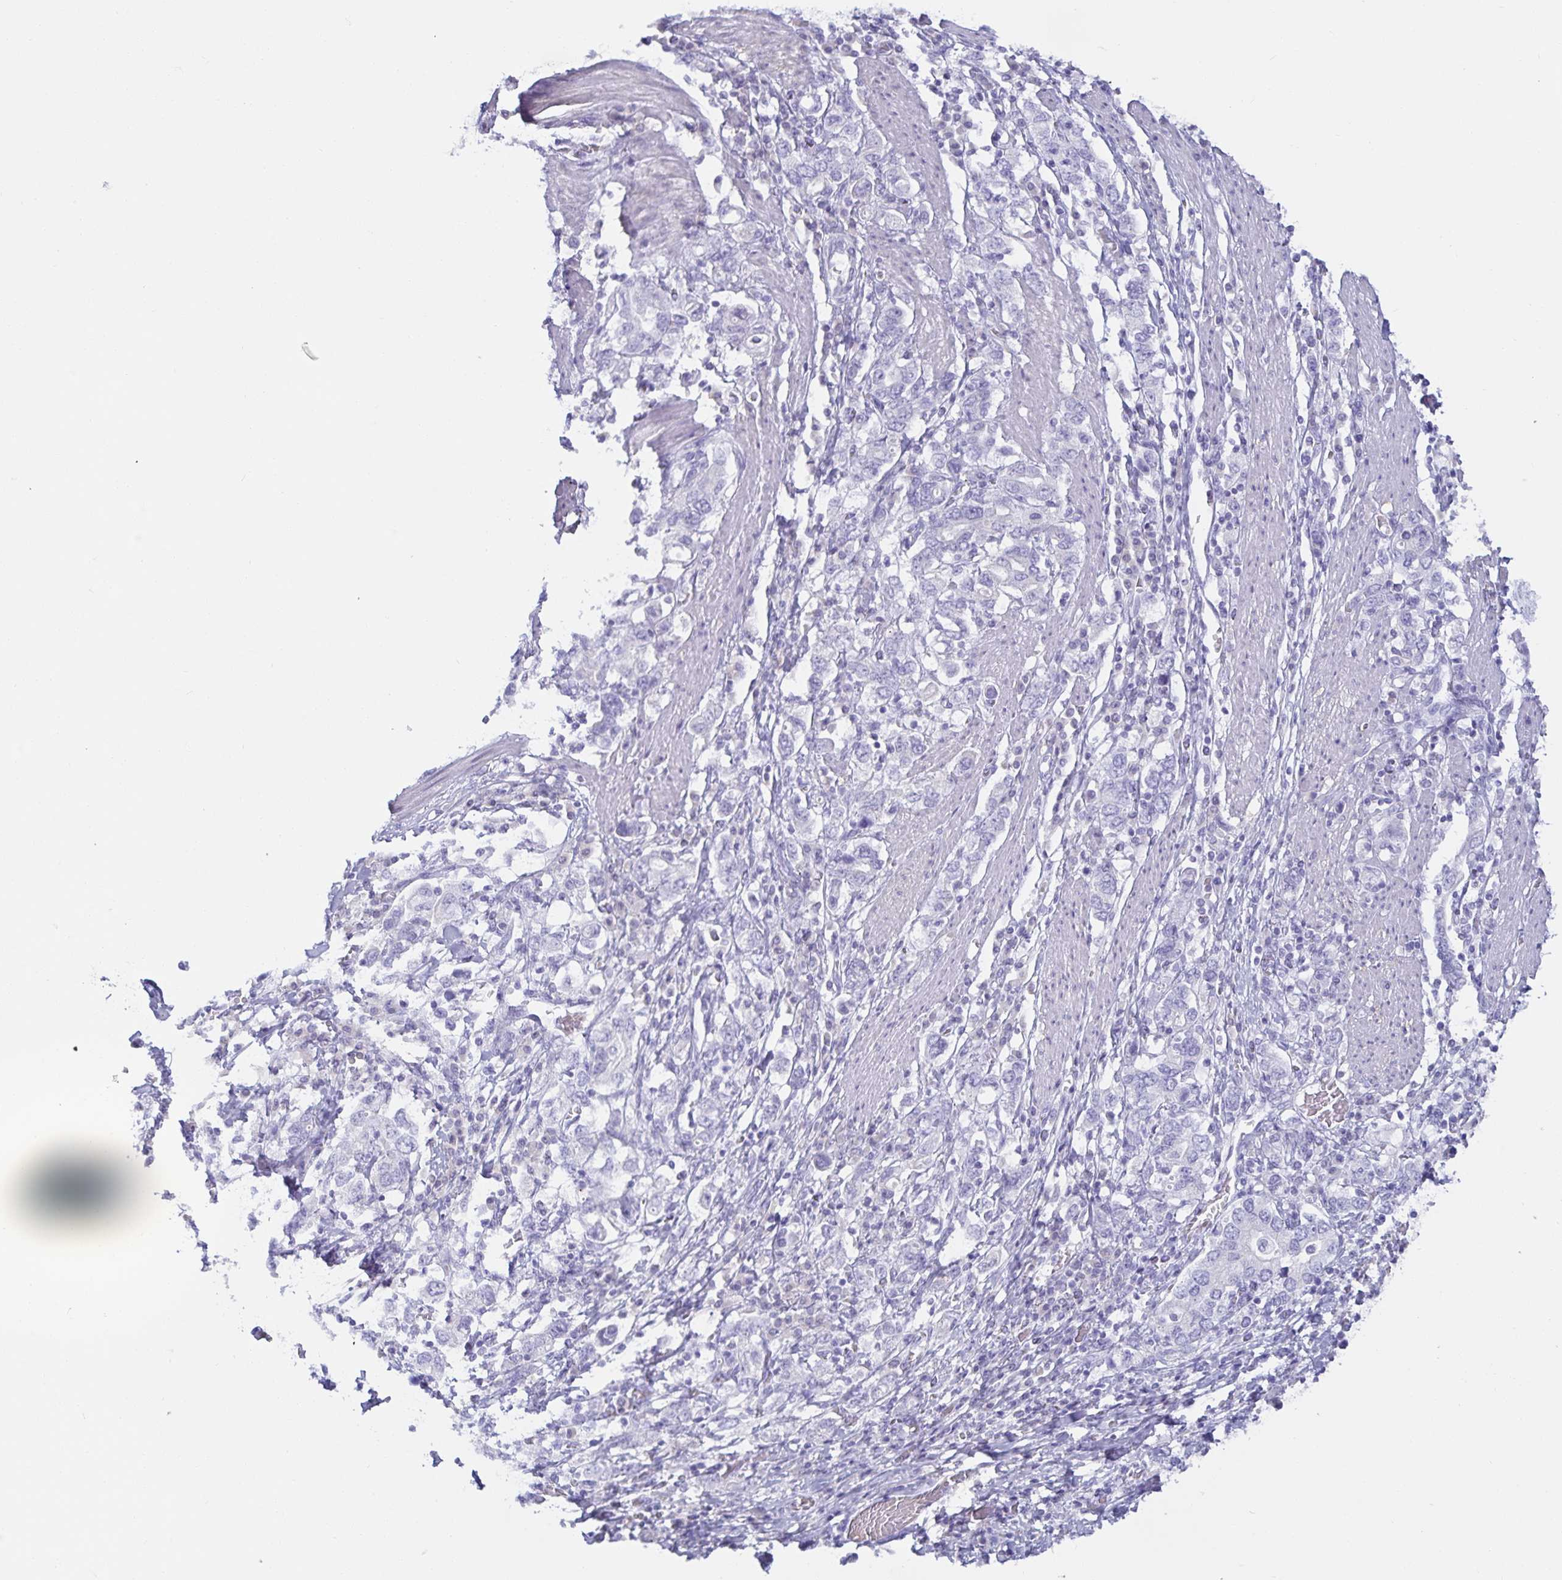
{"staining": {"intensity": "negative", "quantity": "none", "location": "none"}, "tissue": "stomach cancer", "cell_type": "Tumor cells", "image_type": "cancer", "snomed": [{"axis": "morphology", "description": "Adenocarcinoma, NOS"}, {"axis": "topography", "description": "Stomach, upper"}, {"axis": "topography", "description": "Stomach"}], "caption": "This is a micrograph of IHC staining of stomach cancer (adenocarcinoma), which shows no positivity in tumor cells.", "gene": "MON2", "patient": {"sex": "male", "age": 62}}